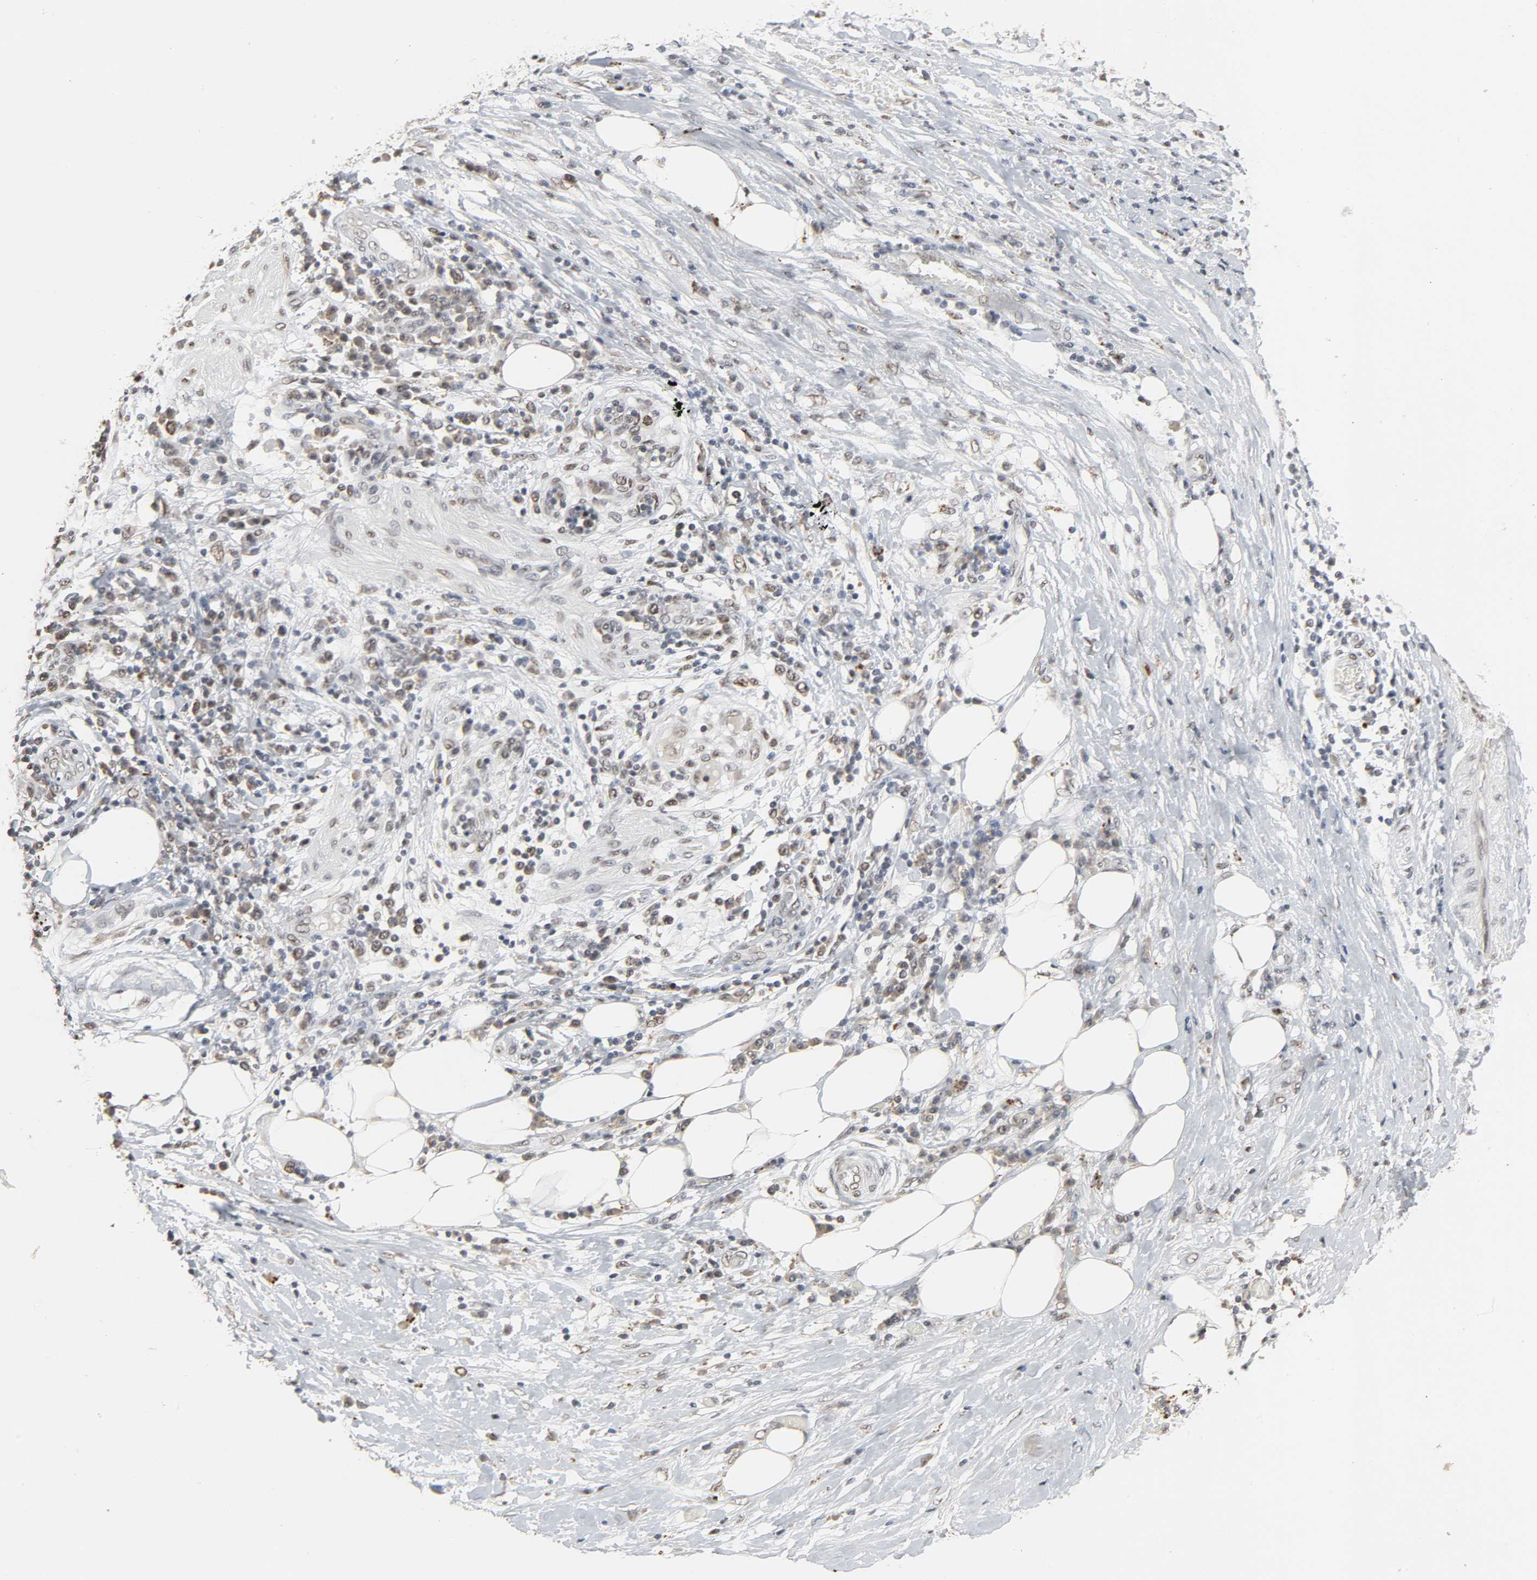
{"staining": {"intensity": "weak", "quantity": "25%-75%", "location": "nuclear"}, "tissue": "lung cancer", "cell_type": "Tumor cells", "image_type": "cancer", "snomed": [{"axis": "morphology", "description": "Inflammation, NOS"}, {"axis": "morphology", "description": "Squamous cell carcinoma, NOS"}, {"axis": "topography", "description": "Lymph node"}, {"axis": "topography", "description": "Soft tissue"}, {"axis": "topography", "description": "Lung"}], "caption": "This is a photomicrograph of IHC staining of lung squamous cell carcinoma, which shows weak positivity in the nuclear of tumor cells.", "gene": "DAZAP1", "patient": {"sex": "male", "age": 66}}